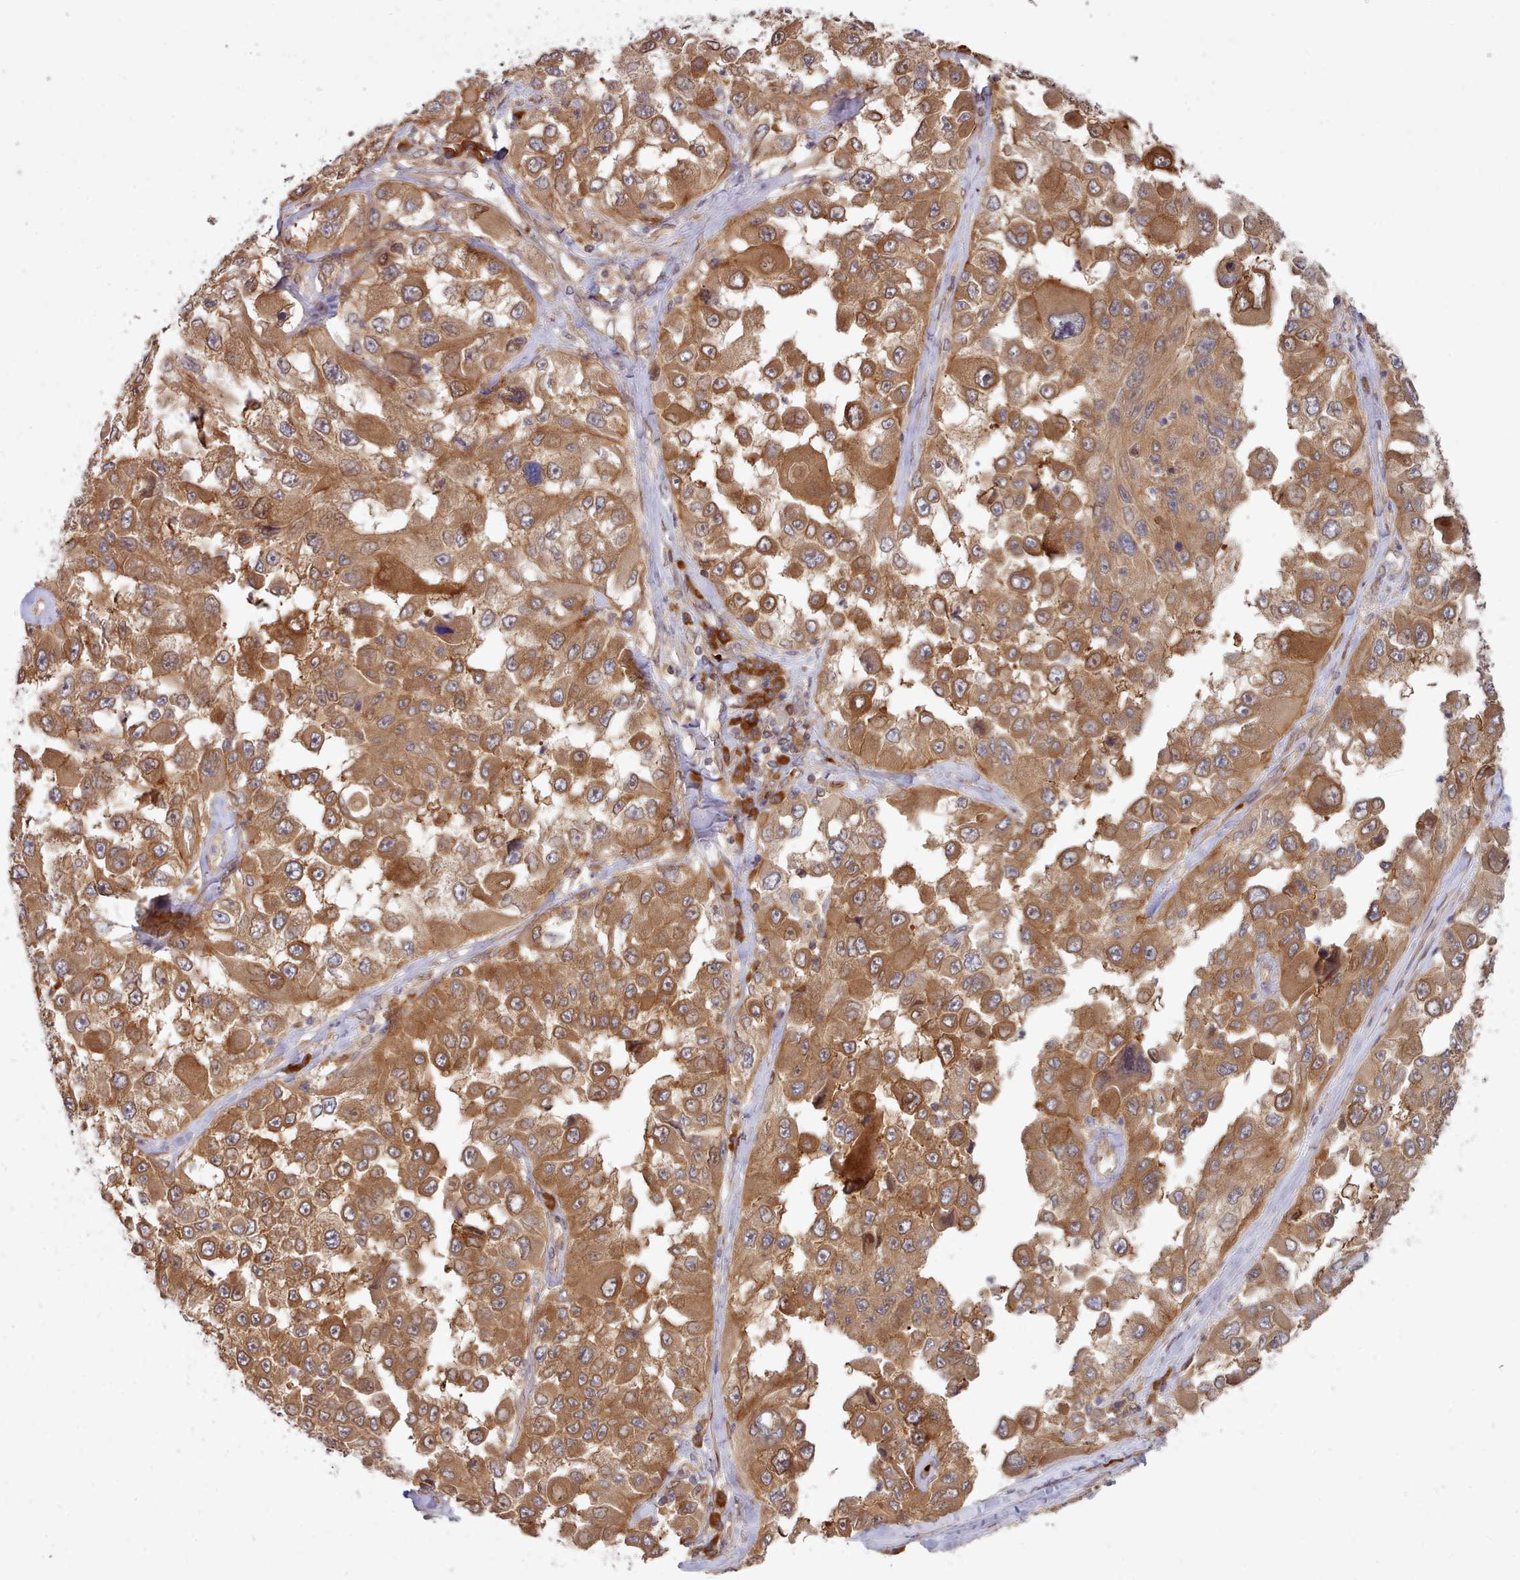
{"staining": {"intensity": "moderate", "quantity": ">75%", "location": "cytoplasmic/membranous,nuclear"}, "tissue": "melanoma", "cell_type": "Tumor cells", "image_type": "cancer", "snomed": [{"axis": "morphology", "description": "Malignant melanoma, Metastatic site"}, {"axis": "topography", "description": "Lymph node"}], "caption": "Malignant melanoma (metastatic site) stained with a protein marker reveals moderate staining in tumor cells.", "gene": "UBE2G1", "patient": {"sex": "male", "age": 62}}